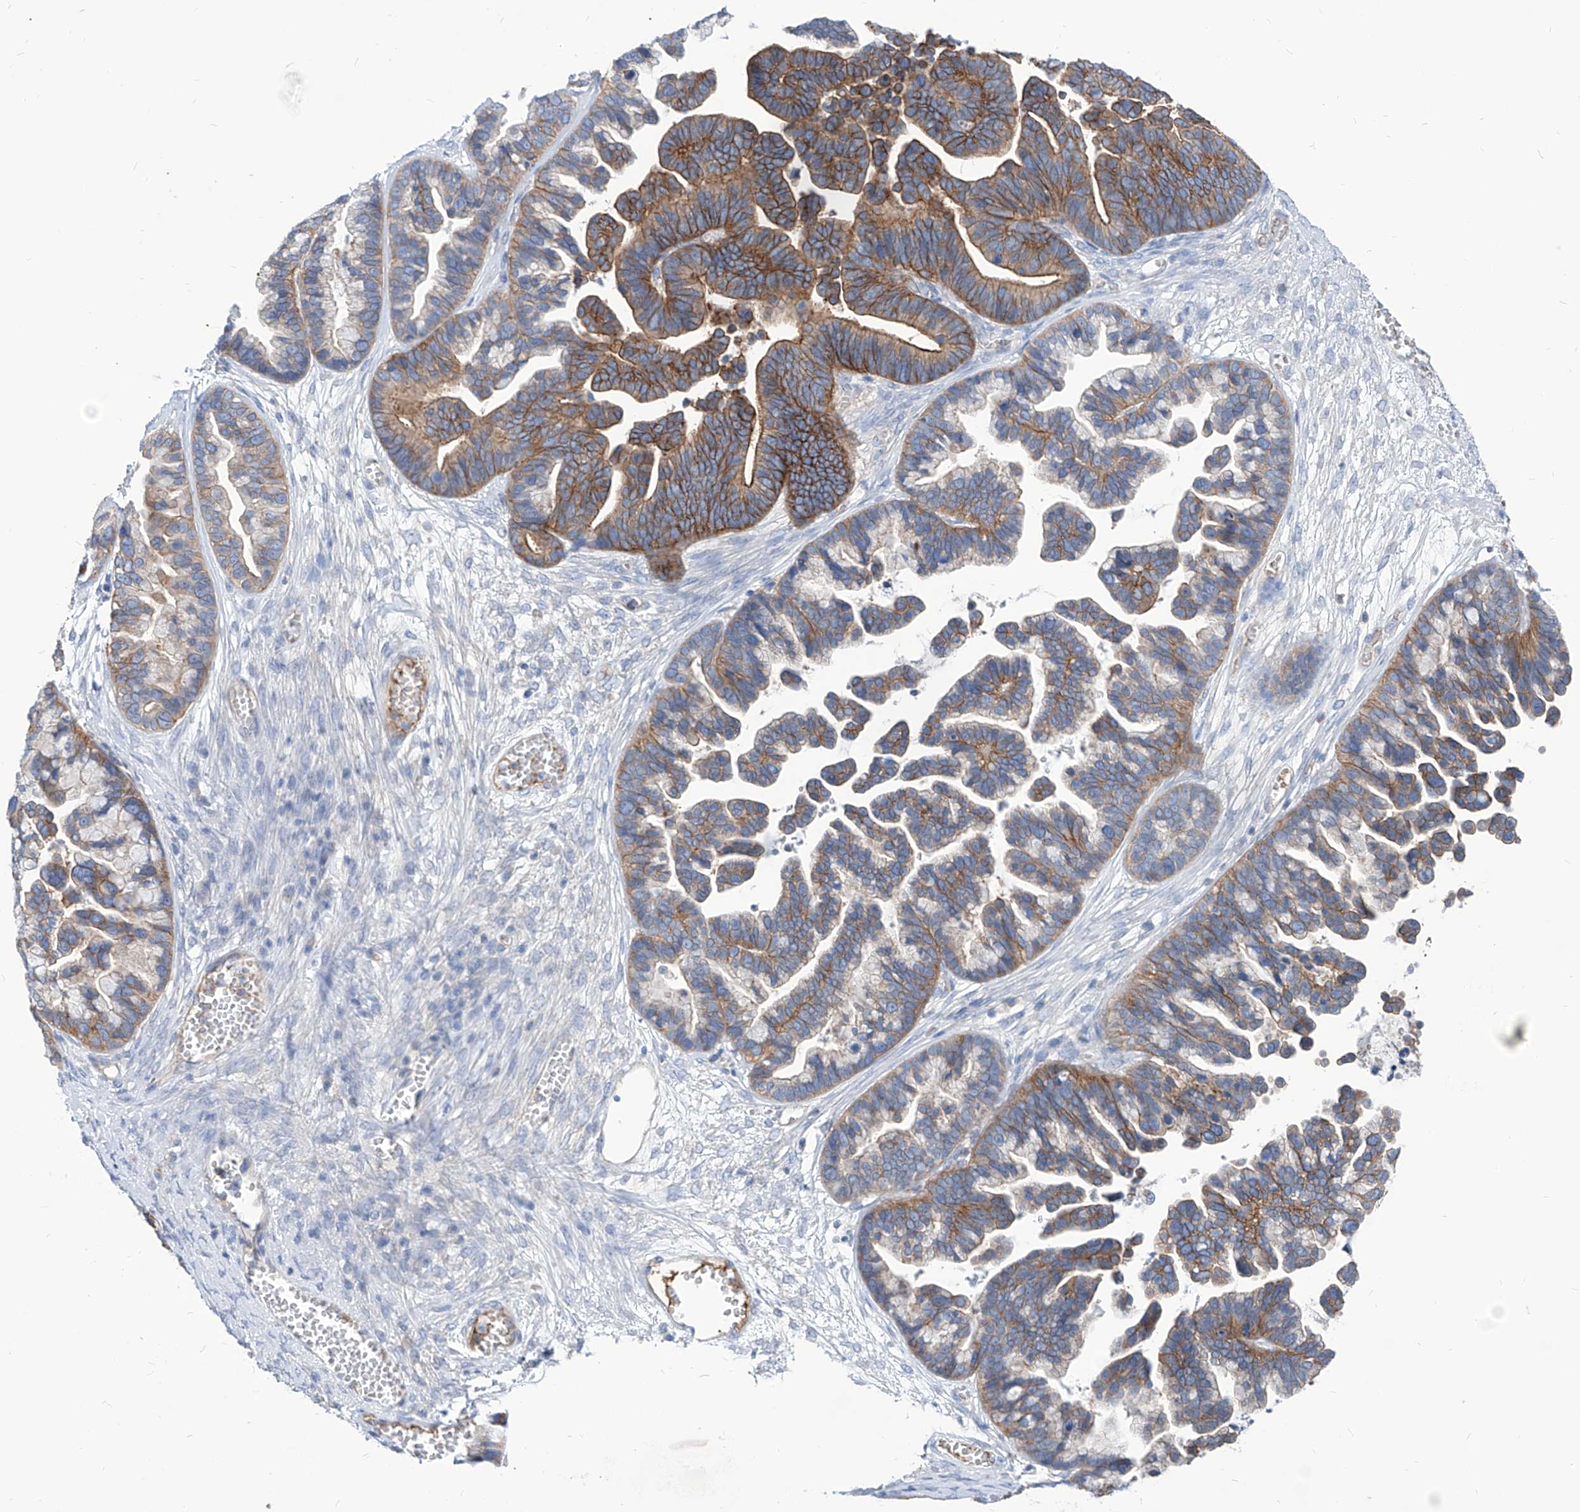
{"staining": {"intensity": "strong", "quantity": ">75%", "location": "cytoplasmic/membranous"}, "tissue": "ovarian cancer", "cell_type": "Tumor cells", "image_type": "cancer", "snomed": [{"axis": "morphology", "description": "Cystadenocarcinoma, serous, NOS"}, {"axis": "topography", "description": "Ovary"}], "caption": "High-power microscopy captured an immunohistochemistry micrograph of ovarian cancer (serous cystadenocarcinoma), revealing strong cytoplasmic/membranous staining in approximately >75% of tumor cells.", "gene": "AKAP10", "patient": {"sex": "female", "age": 56}}